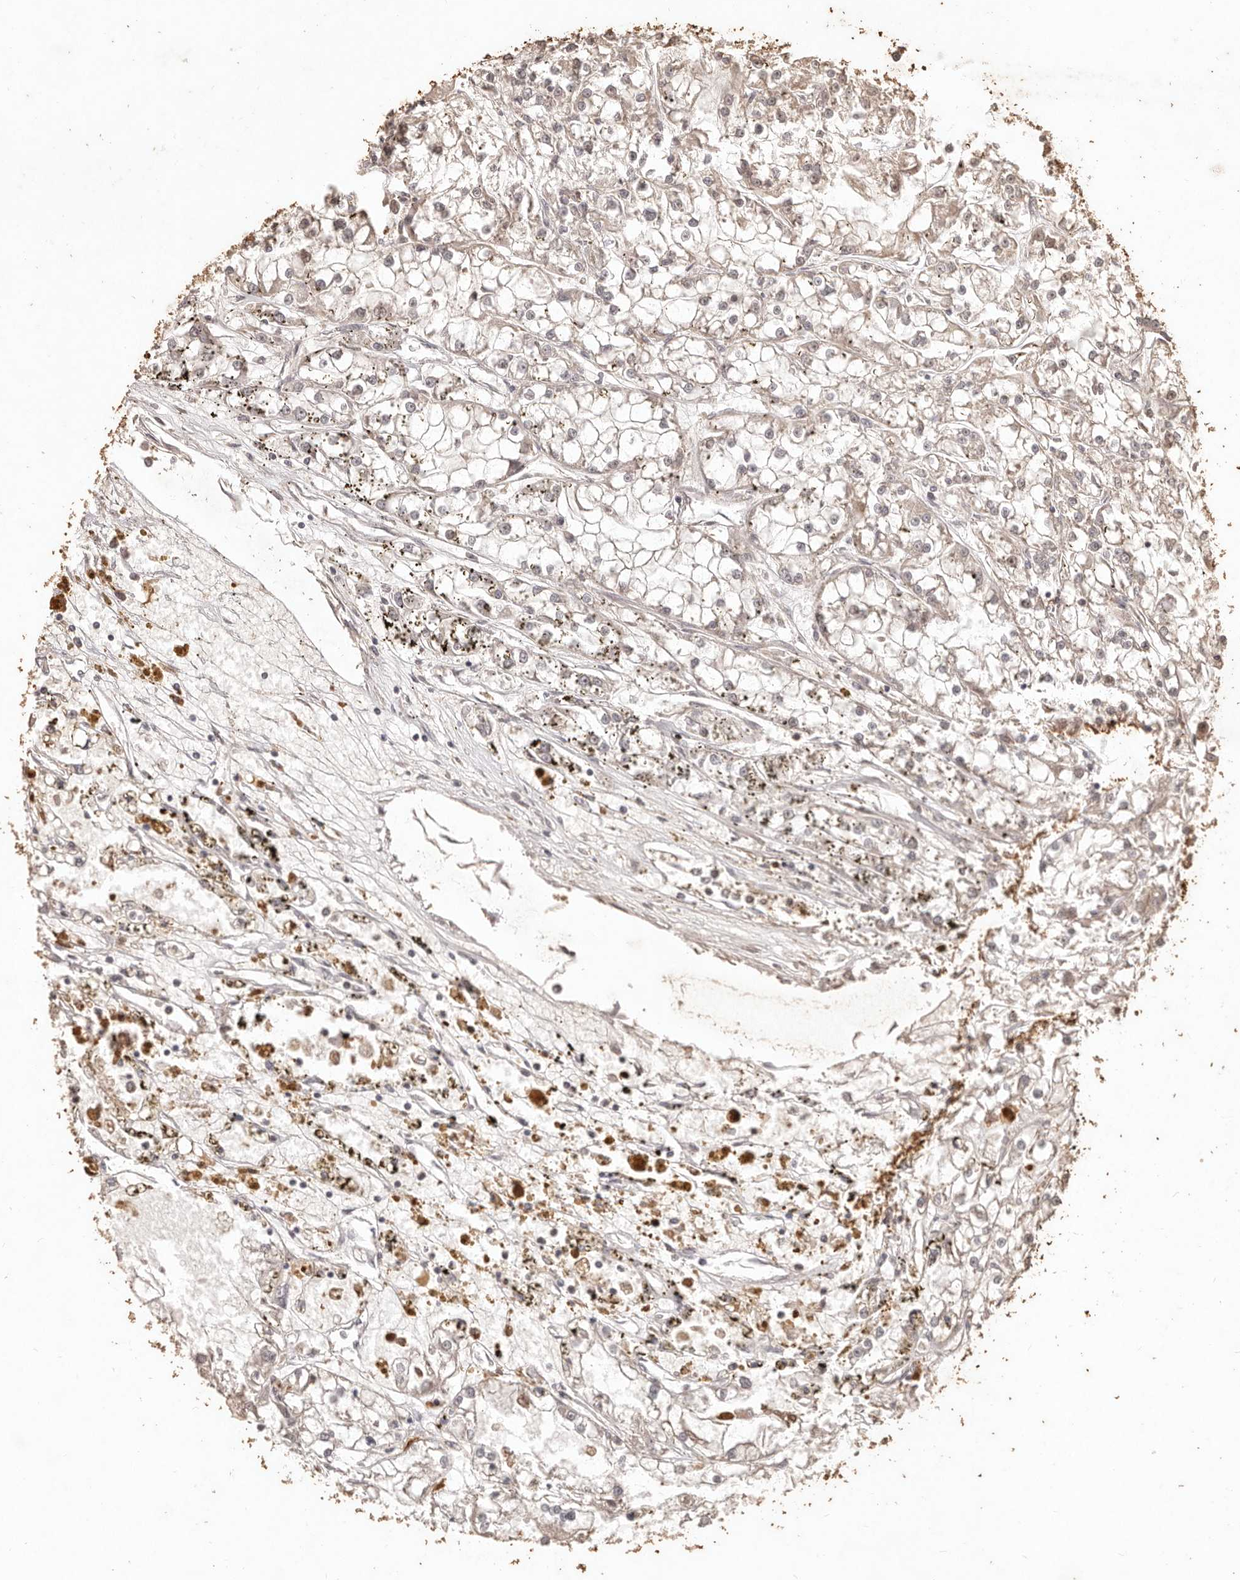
{"staining": {"intensity": "negative", "quantity": "none", "location": "none"}, "tissue": "renal cancer", "cell_type": "Tumor cells", "image_type": "cancer", "snomed": [{"axis": "morphology", "description": "Adenocarcinoma, NOS"}, {"axis": "topography", "description": "Kidney"}], "caption": "Protein analysis of renal cancer (adenocarcinoma) reveals no significant positivity in tumor cells.", "gene": "KIF9", "patient": {"sex": "female", "age": 52}}